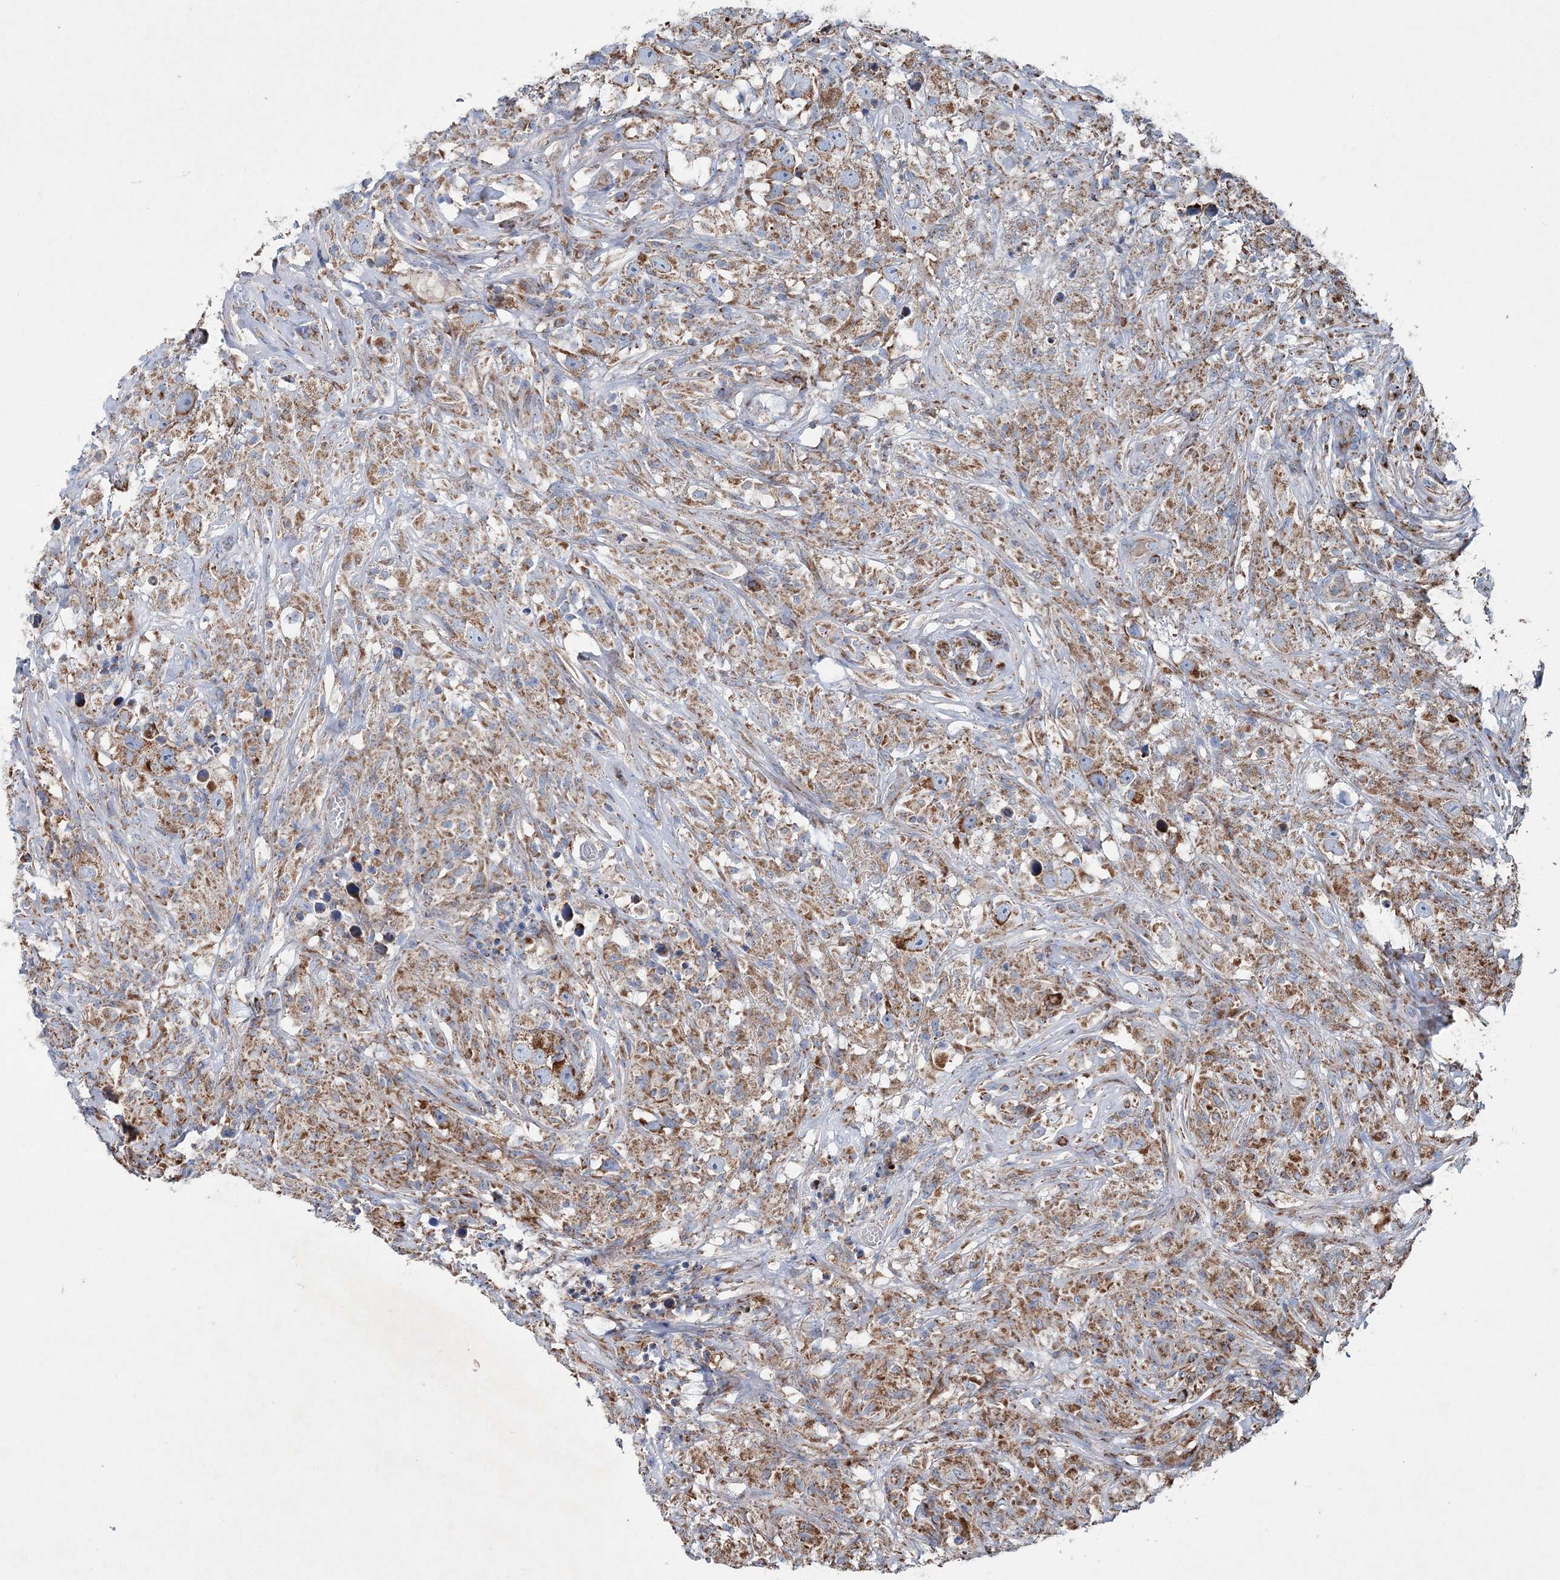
{"staining": {"intensity": "moderate", "quantity": ">75%", "location": "cytoplasmic/membranous"}, "tissue": "testis cancer", "cell_type": "Tumor cells", "image_type": "cancer", "snomed": [{"axis": "morphology", "description": "Seminoma, NOS"}, {"axis": "topography", "description": "Testis"}], "caption": "Testis cancer (seminoma) was stained to show a protein in brown. There is medium levels of moderate cytoplasmic/membranous positivity in about >75% of tumor cells. (brown staining indicates protein expression, while blue staining denotes nuclei).", "gene": "SPAG16", "patient": {"sex": "male", "age": 49}}